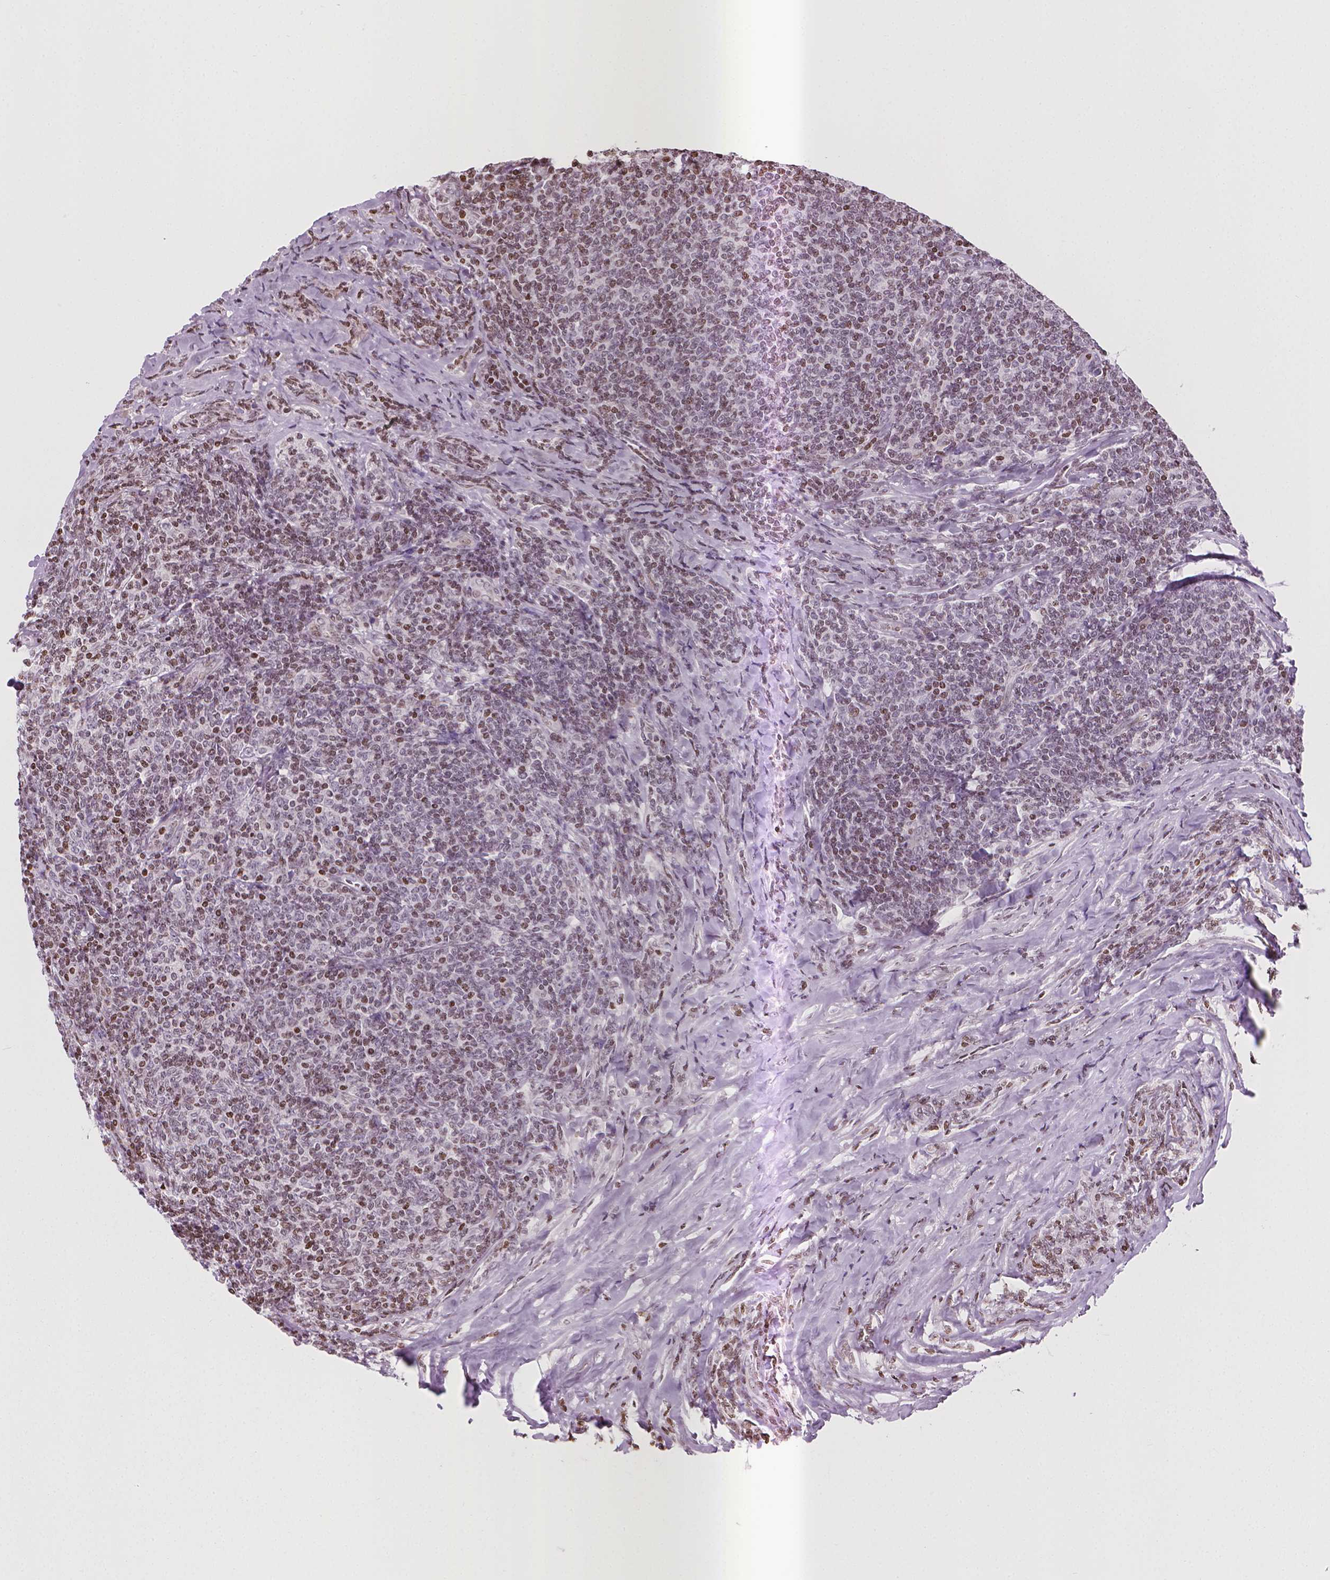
{"staining": {"intensity": "moderate", "quantity": "25%-75%", "location": "nuclear"}, "tissue": "lymphoma", "cell_type": "Tumor cells", "image_type": "cancer", "snomed": [{"axis": "morphology", "description": "Malignant lymphoma, non-Hodgkin's type, Low grade"}, {"axis": "topography", "description": "Lymph node"}], "caption": "Tumor cells demonstrate moderate nuclear staining in about 25%-75% of cells in lymphoma.", "gene": "PIP4K2A", "patient": {"sex": "male", "age": 52}}